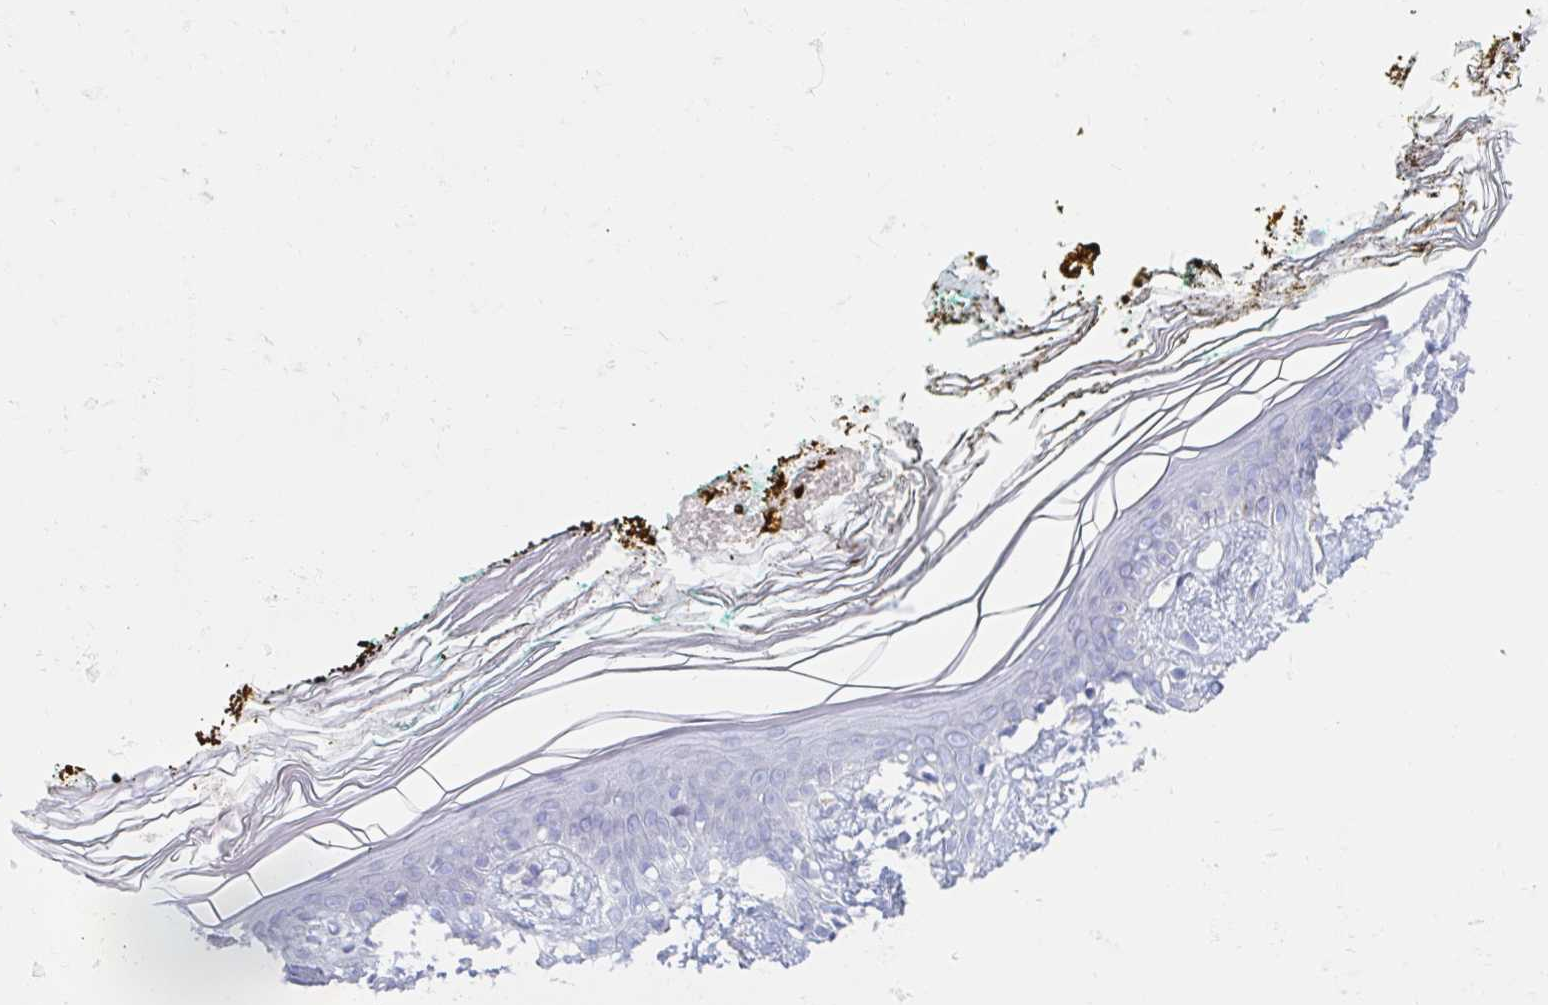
{"staining": {"intensity": "negative", "quantity": "none", "location": "none"}, "tissue": "skin", "cell_type": "Fibroblasts", "image_type": "normal", "snomed": [{"axis": "morphology", "description": "Normal tissue, NOS"}, {"axis": "topography", "description": "Skin"}], "caption": "DAB immunohistochemical staining of benign human skin shows no significant expression in fibroblasts. (DAB IHC with hematoxylin counter stain).", "gene": "MYLK2", "patient": {"sex": "female", "age": 34}}